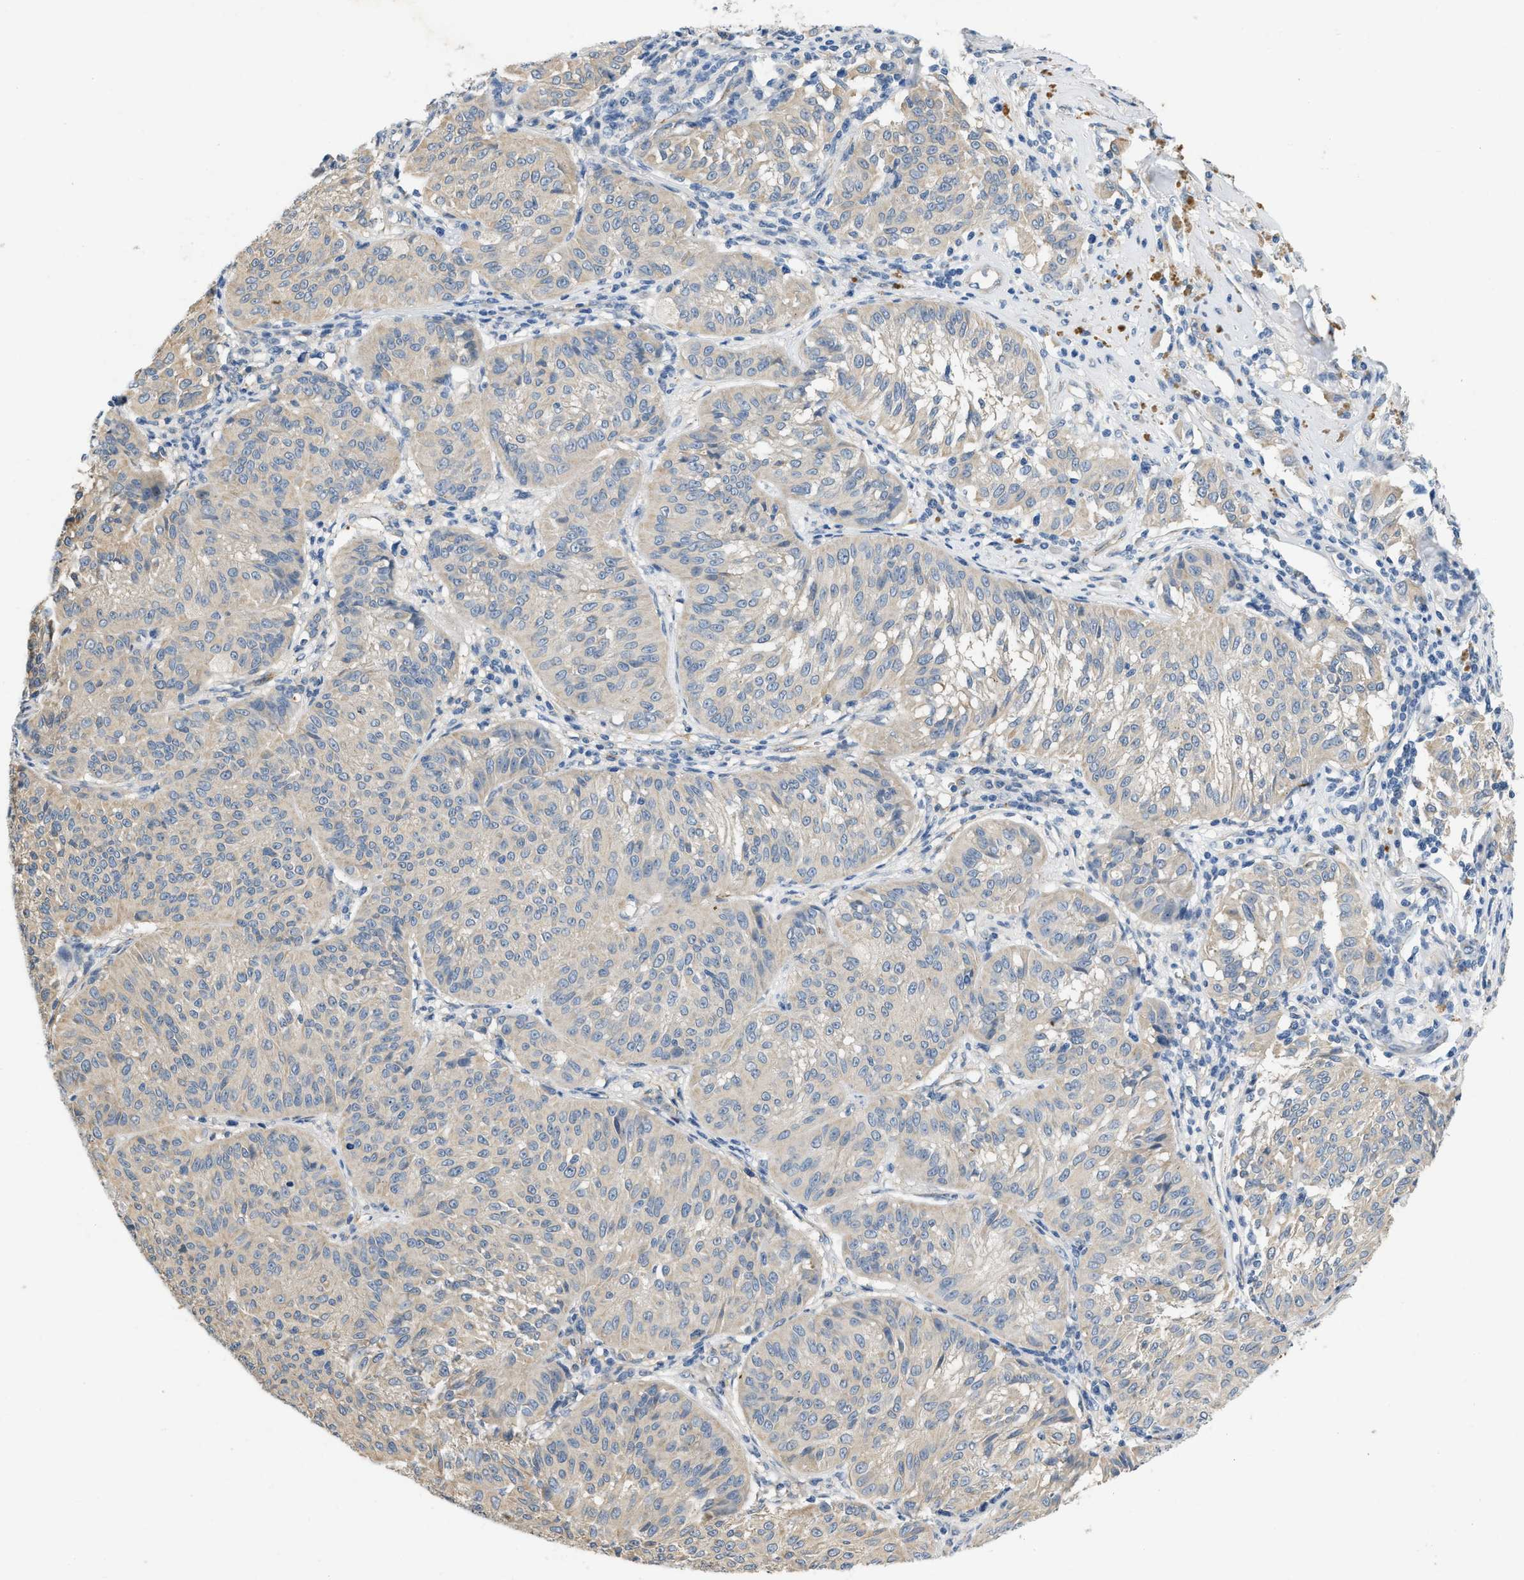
{"staining": {"intensity": "weak", "quantity": "<25%", "location": "cytoplasmic/membranous"}, "tissue": "melanoma", "cell_type": "Tumor cells", "image_type": "cancer", "snomed": [{"axis": "morphology", "description": "Malignant melanoma, NOS"}, {"axis": "topography", "description": "Skin"}], "caption": "IHC of human melanoma reveals no expression in tumor cells.", "gene": "PDGFRA", "patient": {"sex": "female", "age": 72}}